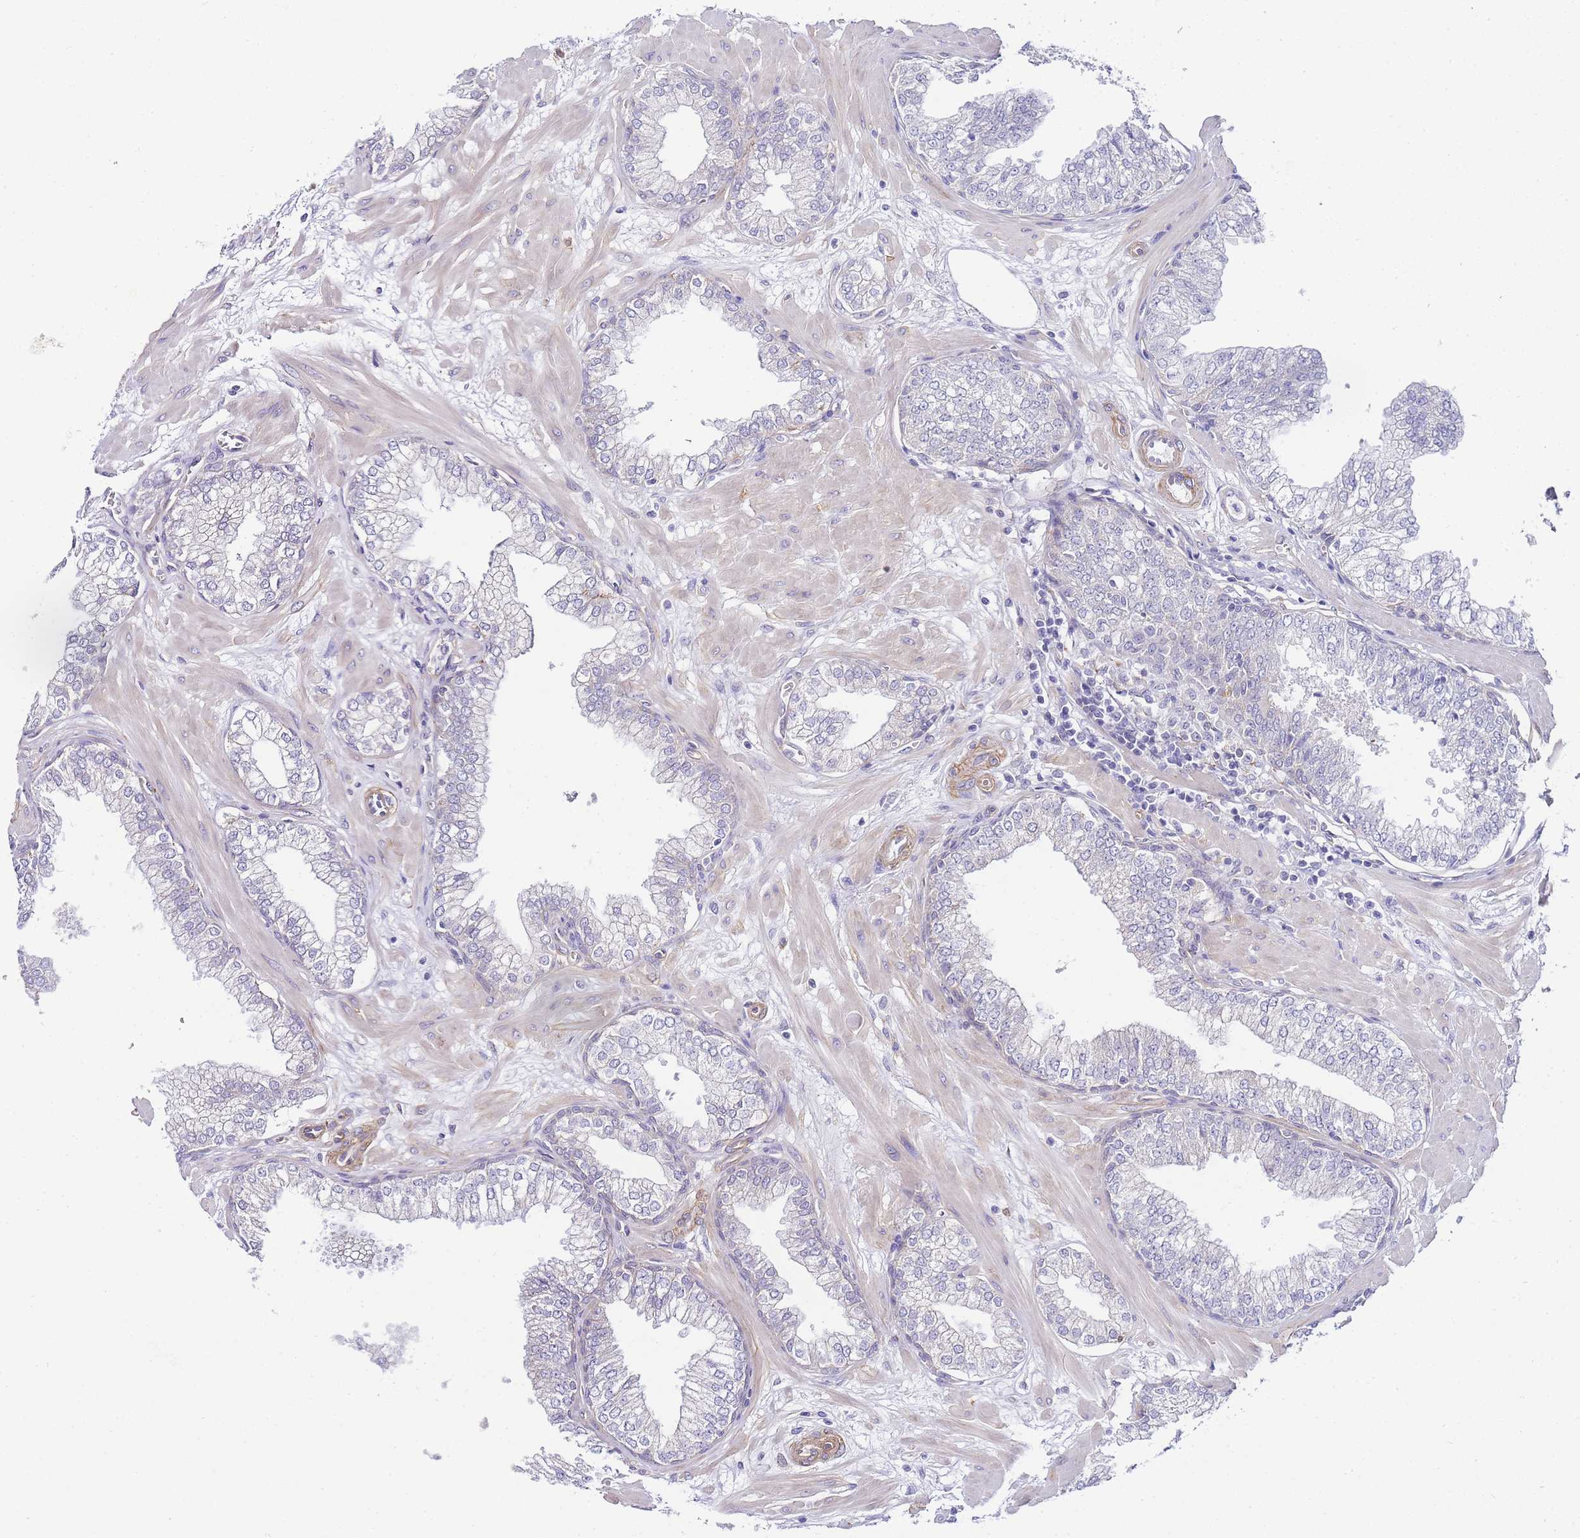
{"staining": {"intensity": "moderate", "quantity": "<25%", "location": "cytoplasmic/membranous"}, "tissue": "prostate", "cell_type": "Glandular cells", "image_type": "normal", "snomed": [{"axis": "morphology", "description": "Normal tissue, NOS"}, {"axis": "morphology", "description": "Urothelial carcinoma, Low grade"}, {"axis": "topography", "description": "Urinary bladder"}, {"axis": "topography", "description": "Prostate"}], "caption": "Moderate cytoplasmic/membranous protein staining is appreciated in about <25% of glandular cells in prostate. The staining was performed using DAB to visualize the protein expression in brown, while the nuclei were stained in blue with hematoxylin (Magnification: 20x).", "gene": "PDCD7", "patient": {"sex": "male", "age": 60}}